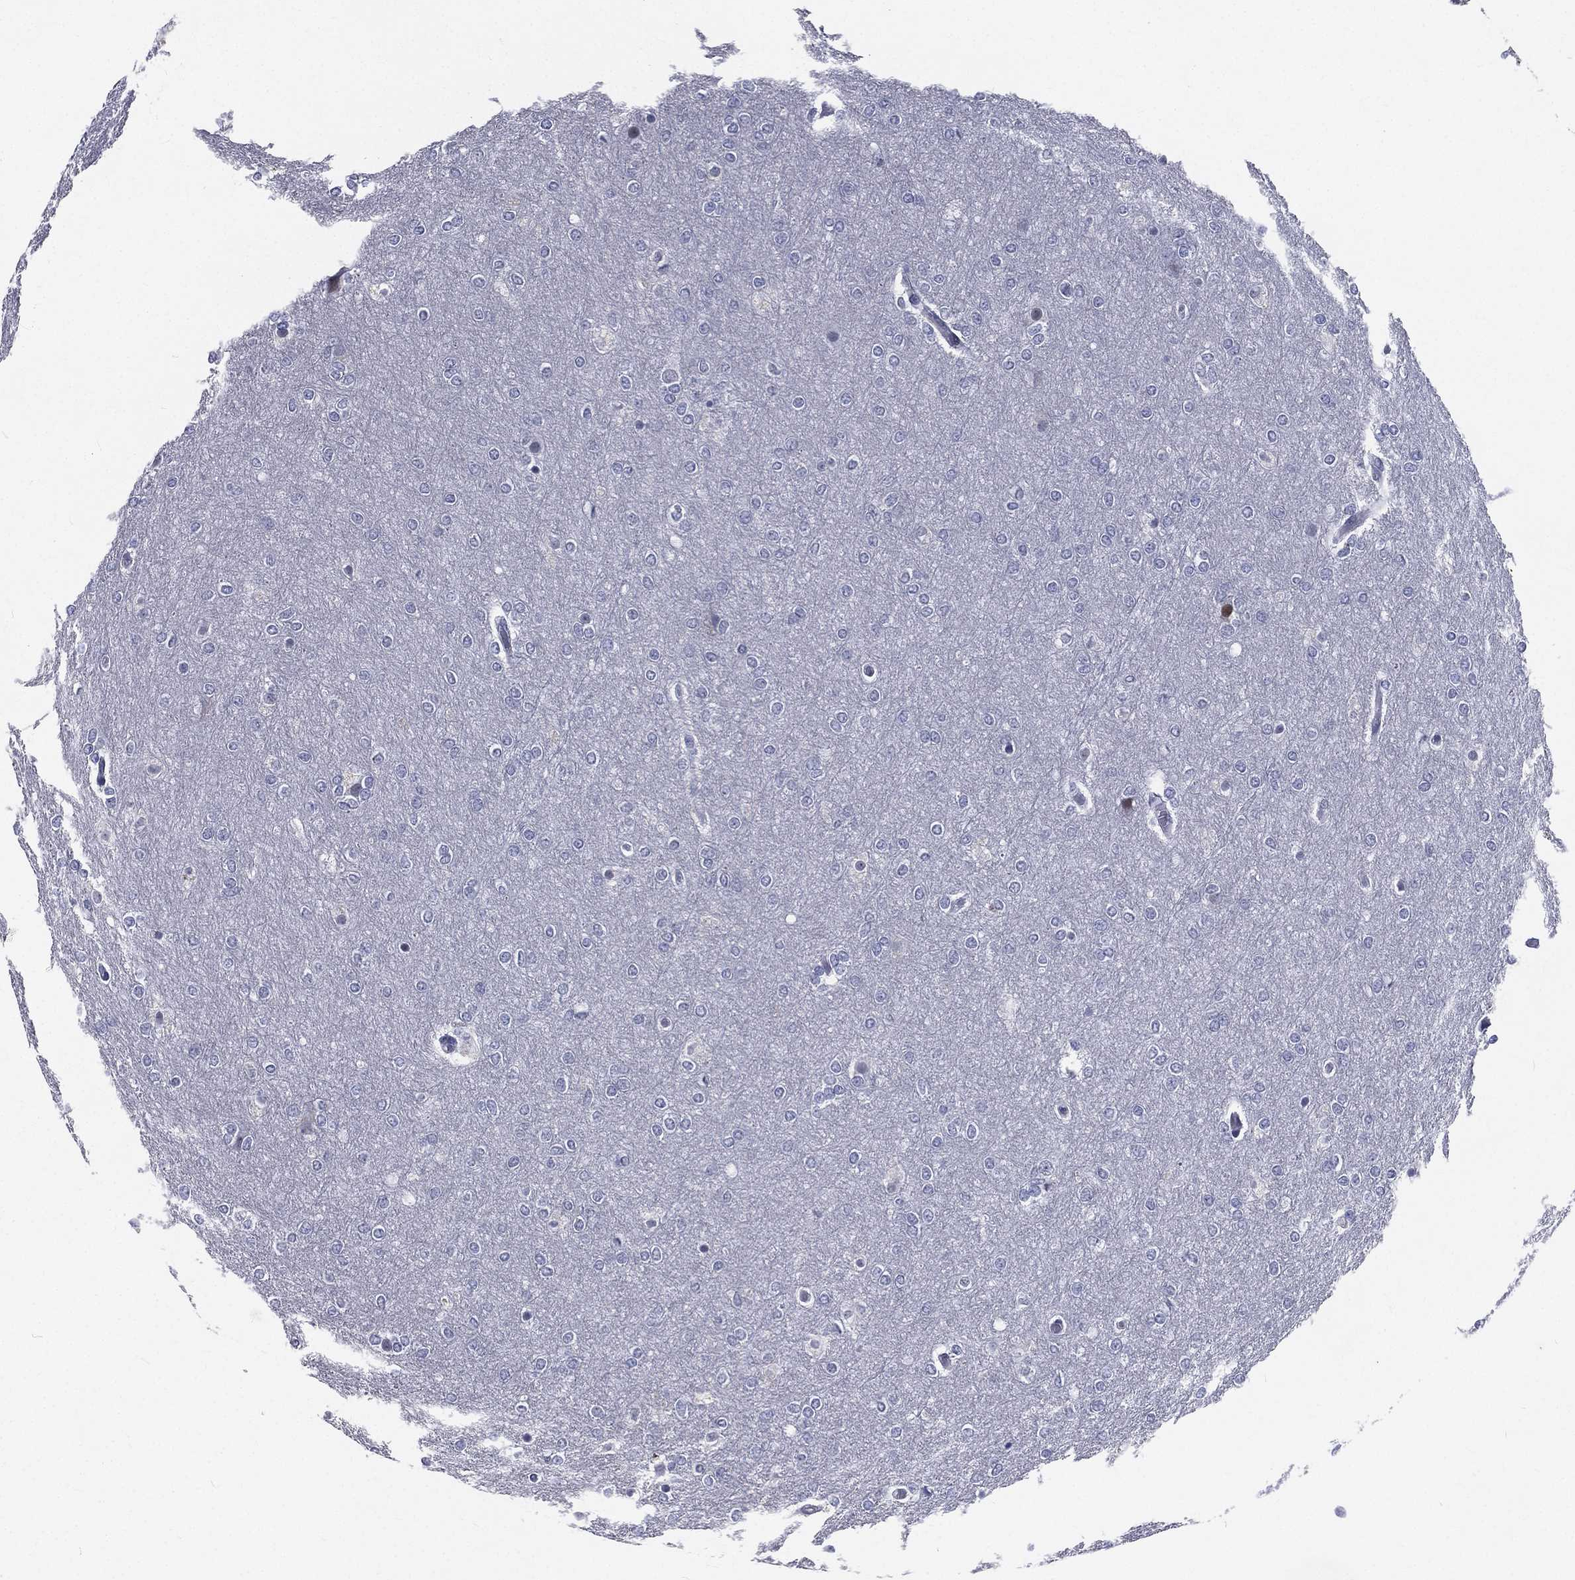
{"staining": {"intensity": "negative", "quantity": "none", "location": "none"}, "tissue": "glioma", "cell_type": "Tumor cells", "image_type": "cancer", "snomed": [{"axis": "morphology", "description": "Glioma, malignant, High grade"}, {"axis": "topography", "description": "Brain"}], "caption": "This is an IHC micrograph of glioma. There is no positivity in tumor cells.", "gene": "IFT27", "patient": {"sex": "female", "age": 61}}